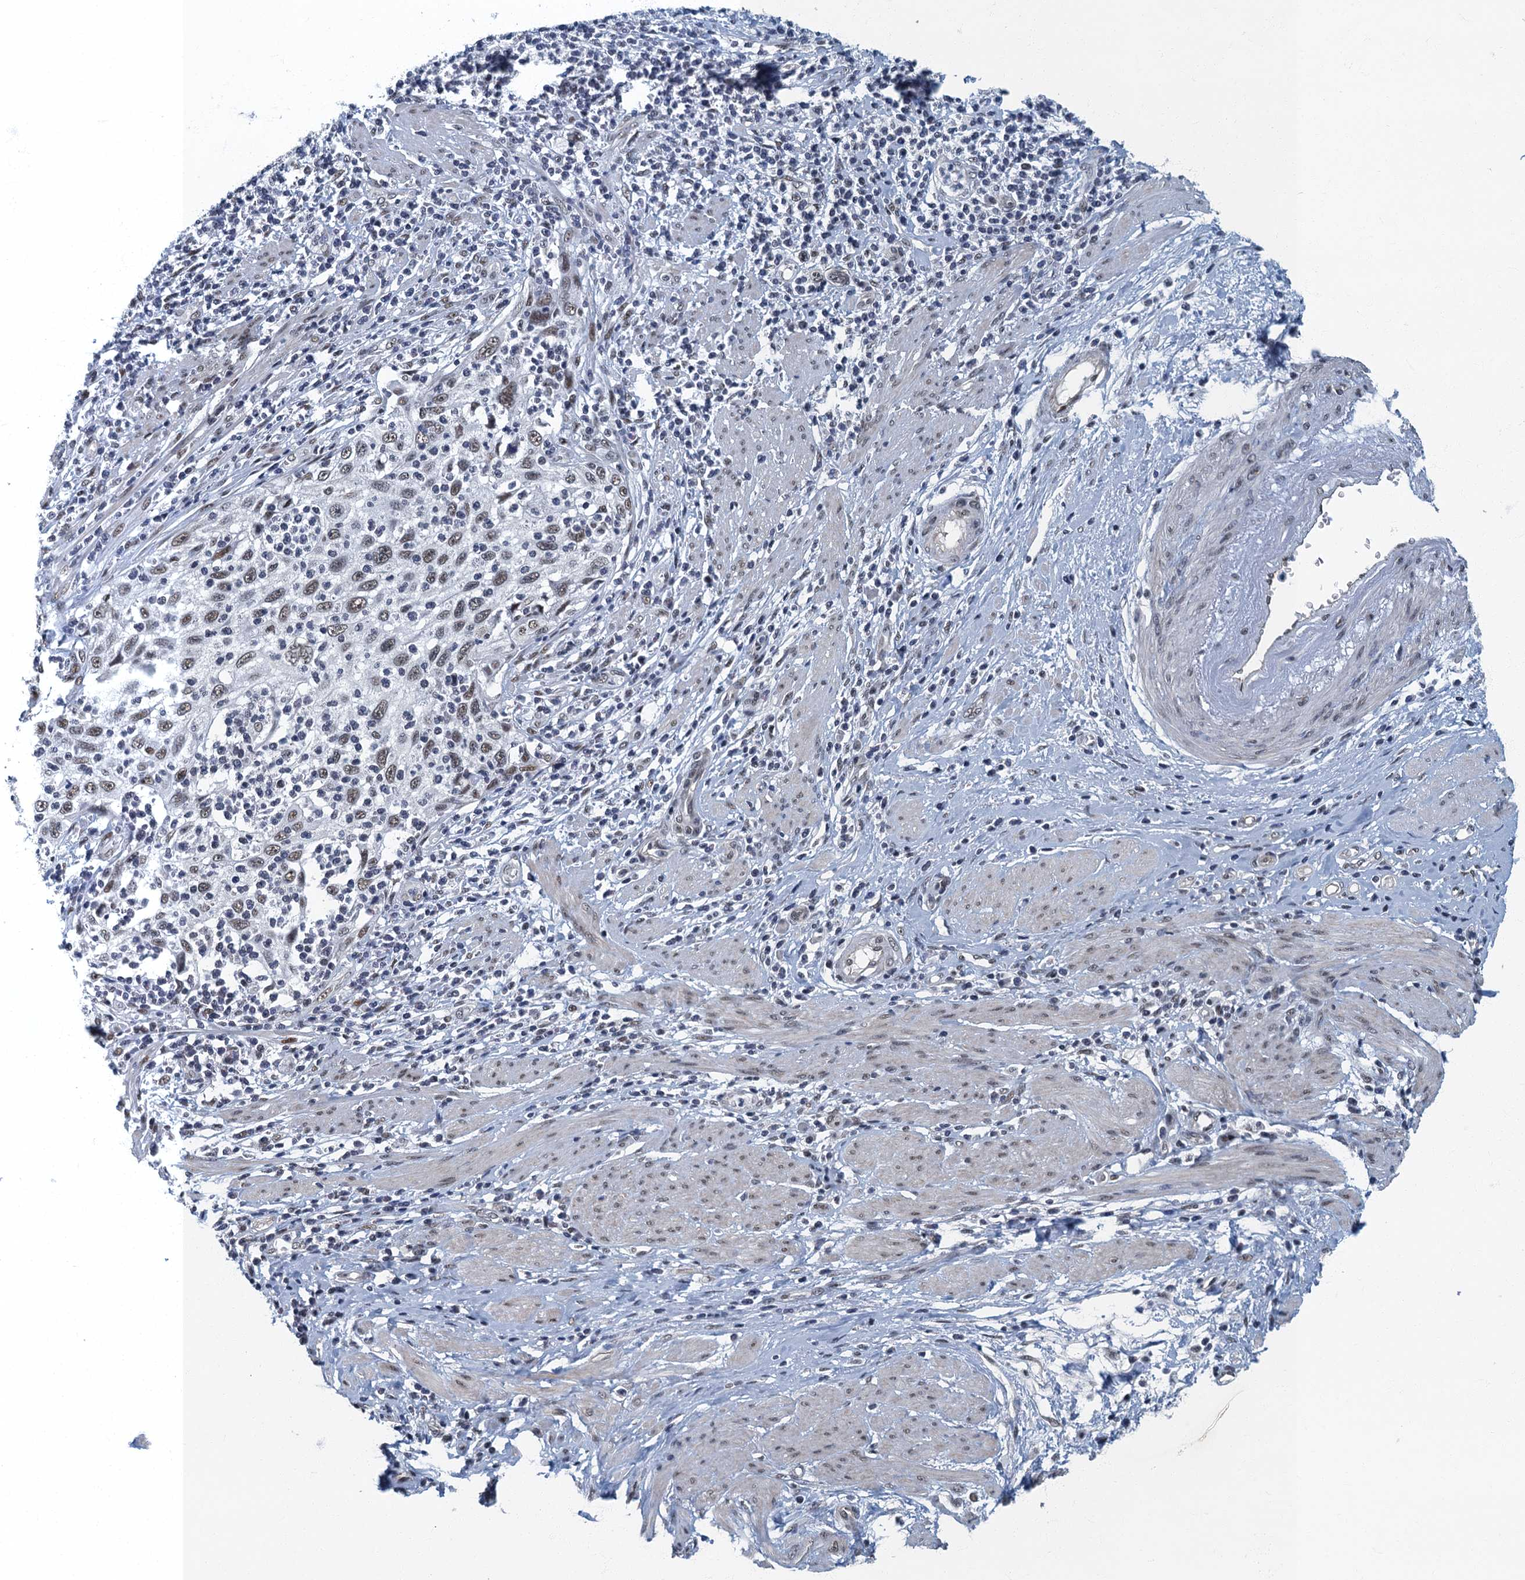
{"staining": {"intensity": "moderate", "quantity": ">75%", "location": "nuclear"}, "tissue": "cervical cancer", "cell_type": "Tumor cells", "image_type": "cancer", "snomed": [{"axis": "morphology", "description": "Squamous cell carcinoma, NOS"}, {"axis": "topography", "description": "Cervix"}], "caption": "Cervical cancer stained with a brown dye exhibits moderate nuclear positive expression in about >75% of tumor cells.", "gene": "GADL1", "patient": {"sex": "female", "age": 70}}